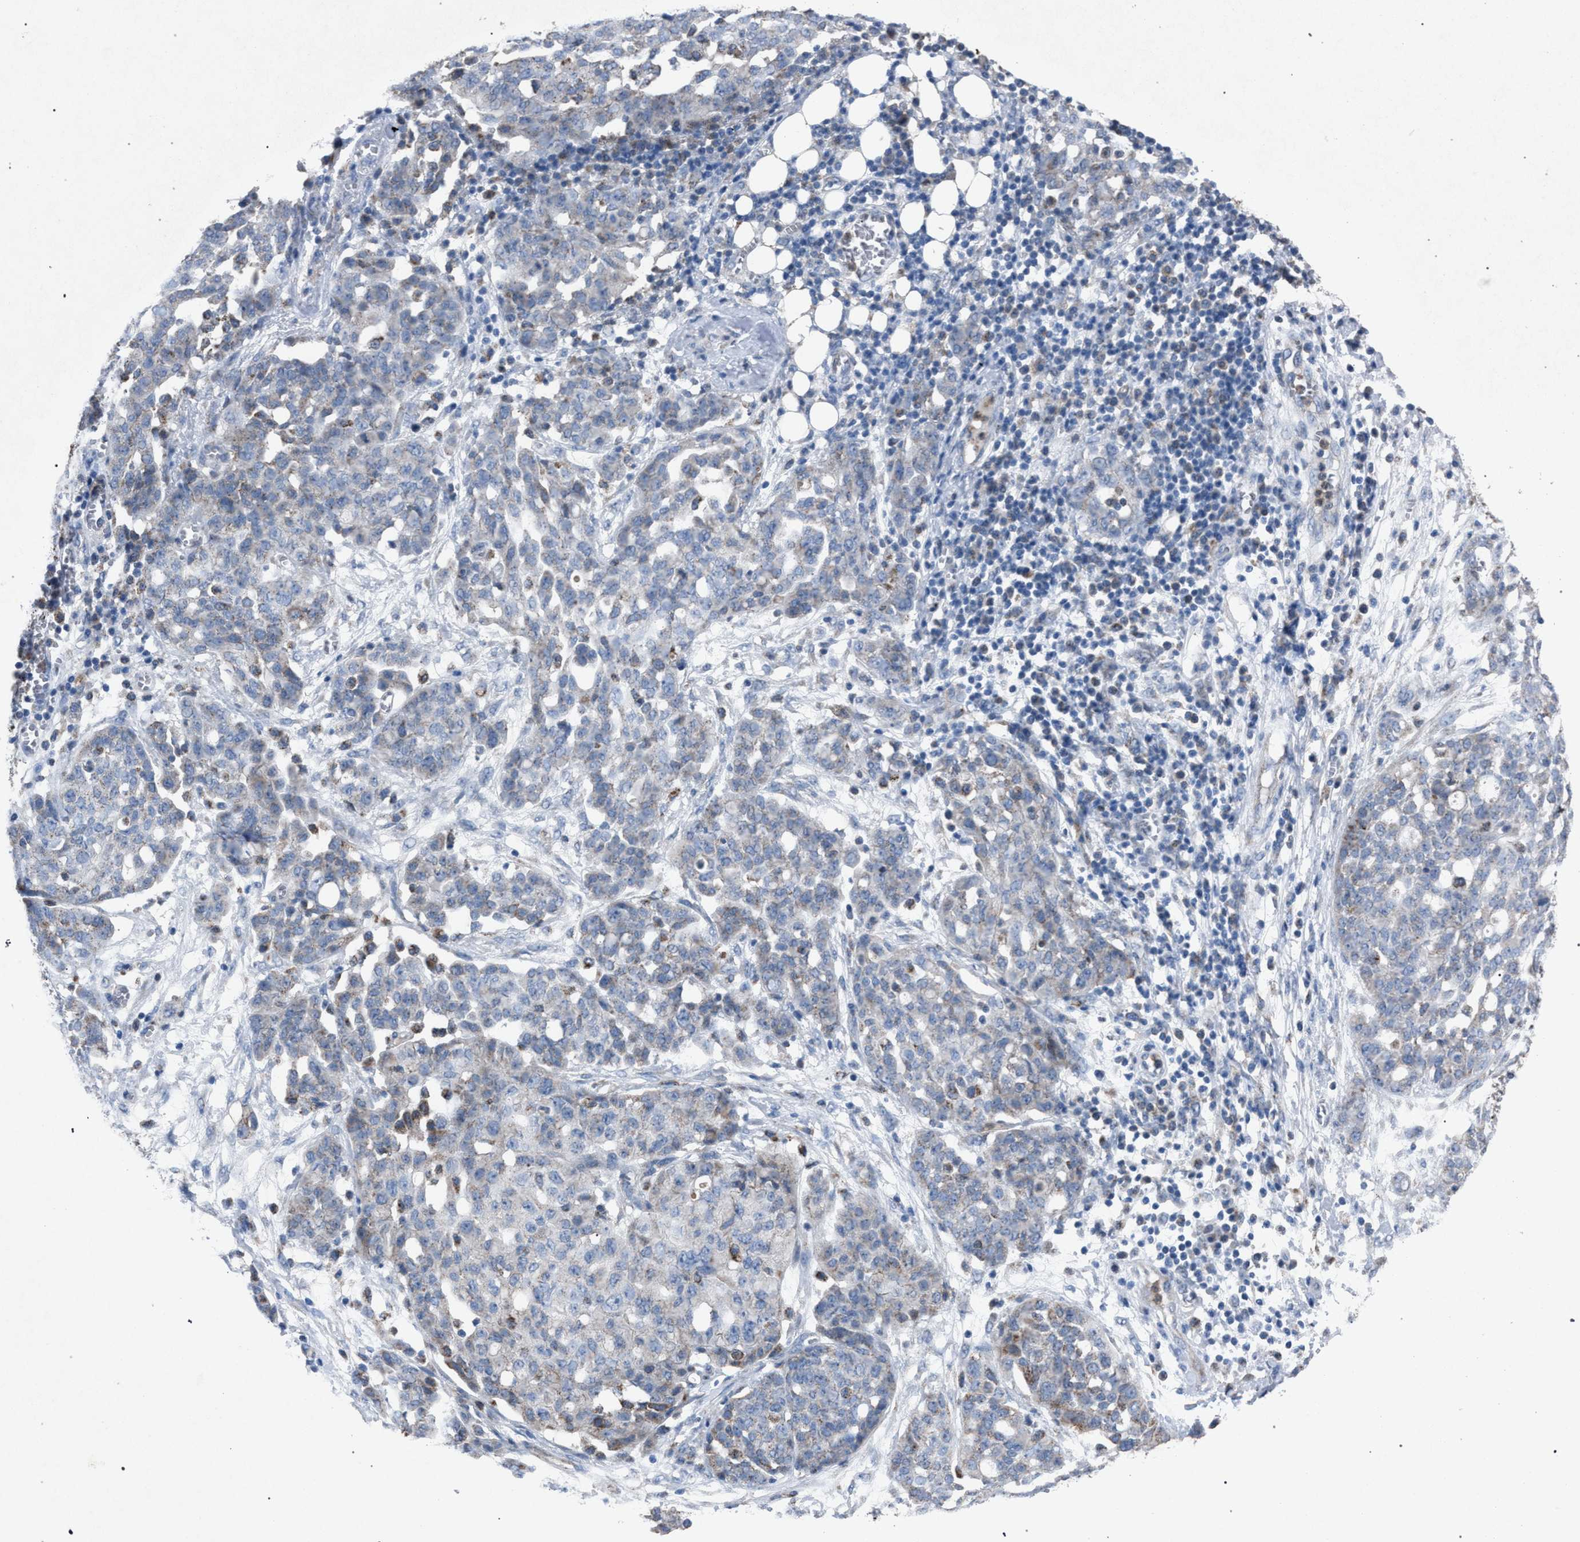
{"staining": {"intensity": "weak", "quantity": "<25%", "location": "cytoplasmic/membranous"}, "tissue": "ovarian cancer", "cell_type": "Tumor cells", "image_type": "cancer", "snomed": [{"axis": "morphology", "description": "Cystadenocarcinoma, serous, NOS"}, {"axis": "topography", "description": "Soft tissue"}, {"axis": "topography", "description": "Ovary"}], "caption": "DAB (3,3'-diaminobenzidine) immunohistochemical staining of ovarian serous cystadenocarcinoma reveals no significant staining in tumor cells.", "gene": "HSD17B4", "patient": {"sex": "female", "age": 57}}